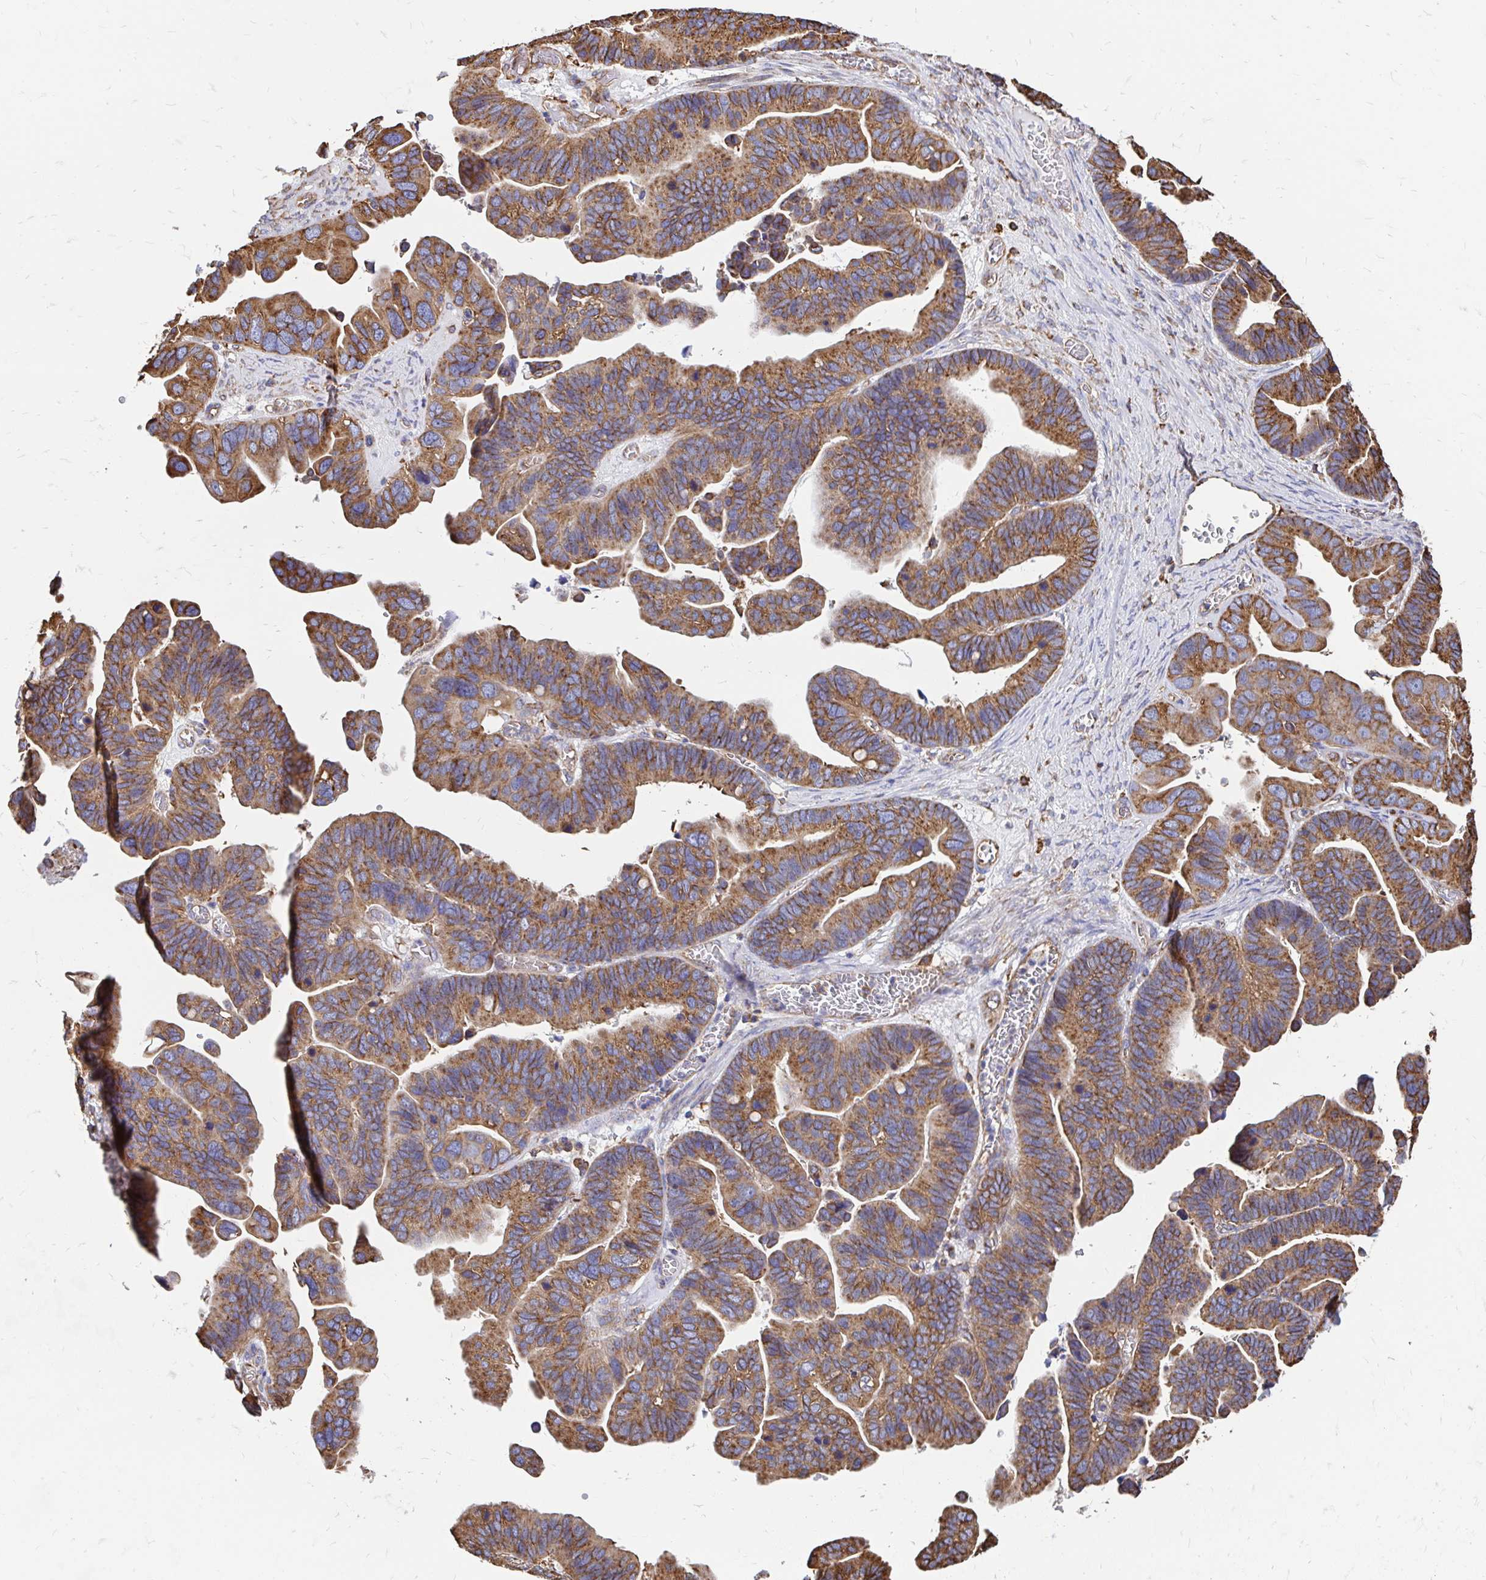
{"staining": {"intensity": "moderate", "quantity": ">75%", "location": "cytoplasmic/membranous"}, "tissue": "ovarian cancer", "cell_type": "Tumor cells", "image_type": "cancer", "snomed": [{"axis": "morphology", "description": "Cystadenocarcinoma, serous, NOS"}, {"axis": "topography", "description": "Ovary"}], "caption": "Immunohistochemical staining of ovarian serous cystadenocarcinoma displays medium levels of moderate cytoplasmic/membranous positivity in approximately >75% of tumor cells. The protein of interest is stained brown, and the nuclei are stained in blue (DAB IHC with brightfield microscopy, high magnification).", "gene": "CLTC", "patient": {"sex": "female", "age": 56}}